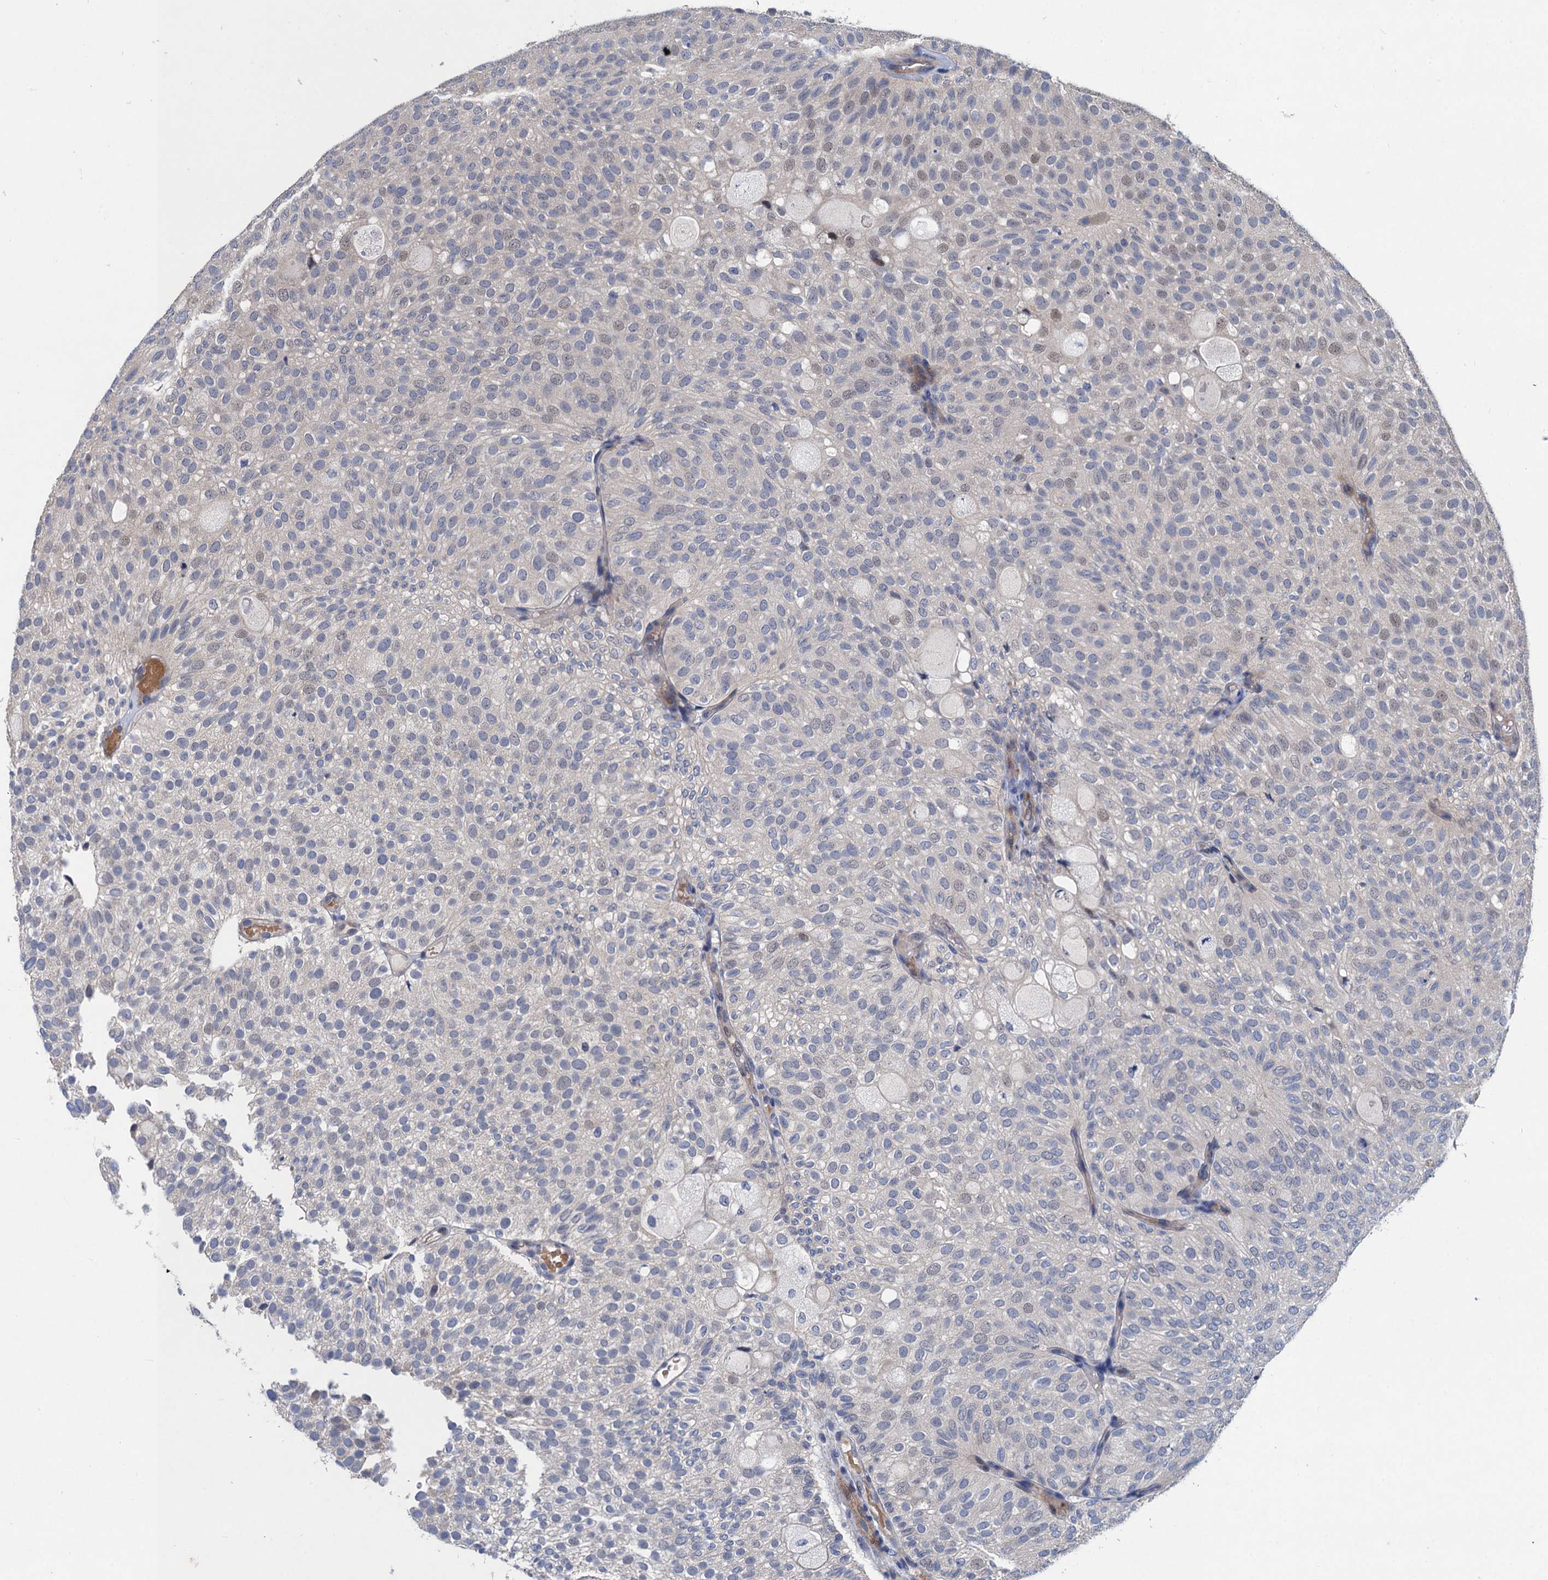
{"staining": {"intensity": "weak", "quantity": "<25%", "location": "nuclear"}, "tissue": "urothelial cancer", "cell_type": "Tumor cells", "image_type": "cancer", "snomed": [{"axis": "morphology", "description": "Urothelial carcinoma, Low grade"}, {"axis": "topography", "description": "Urinary bladder"}], "caption": "A photomicrograph of human urothelial cancer is negative for staining in tumor cells. Brightfield microscopy of immunohistochemistry (IHC) stained with DAB (brown) and hematoxylin (blue), captured at high magnification.", "gene": "TRAF7", "patient": {"sex": "male", "age": 78}}